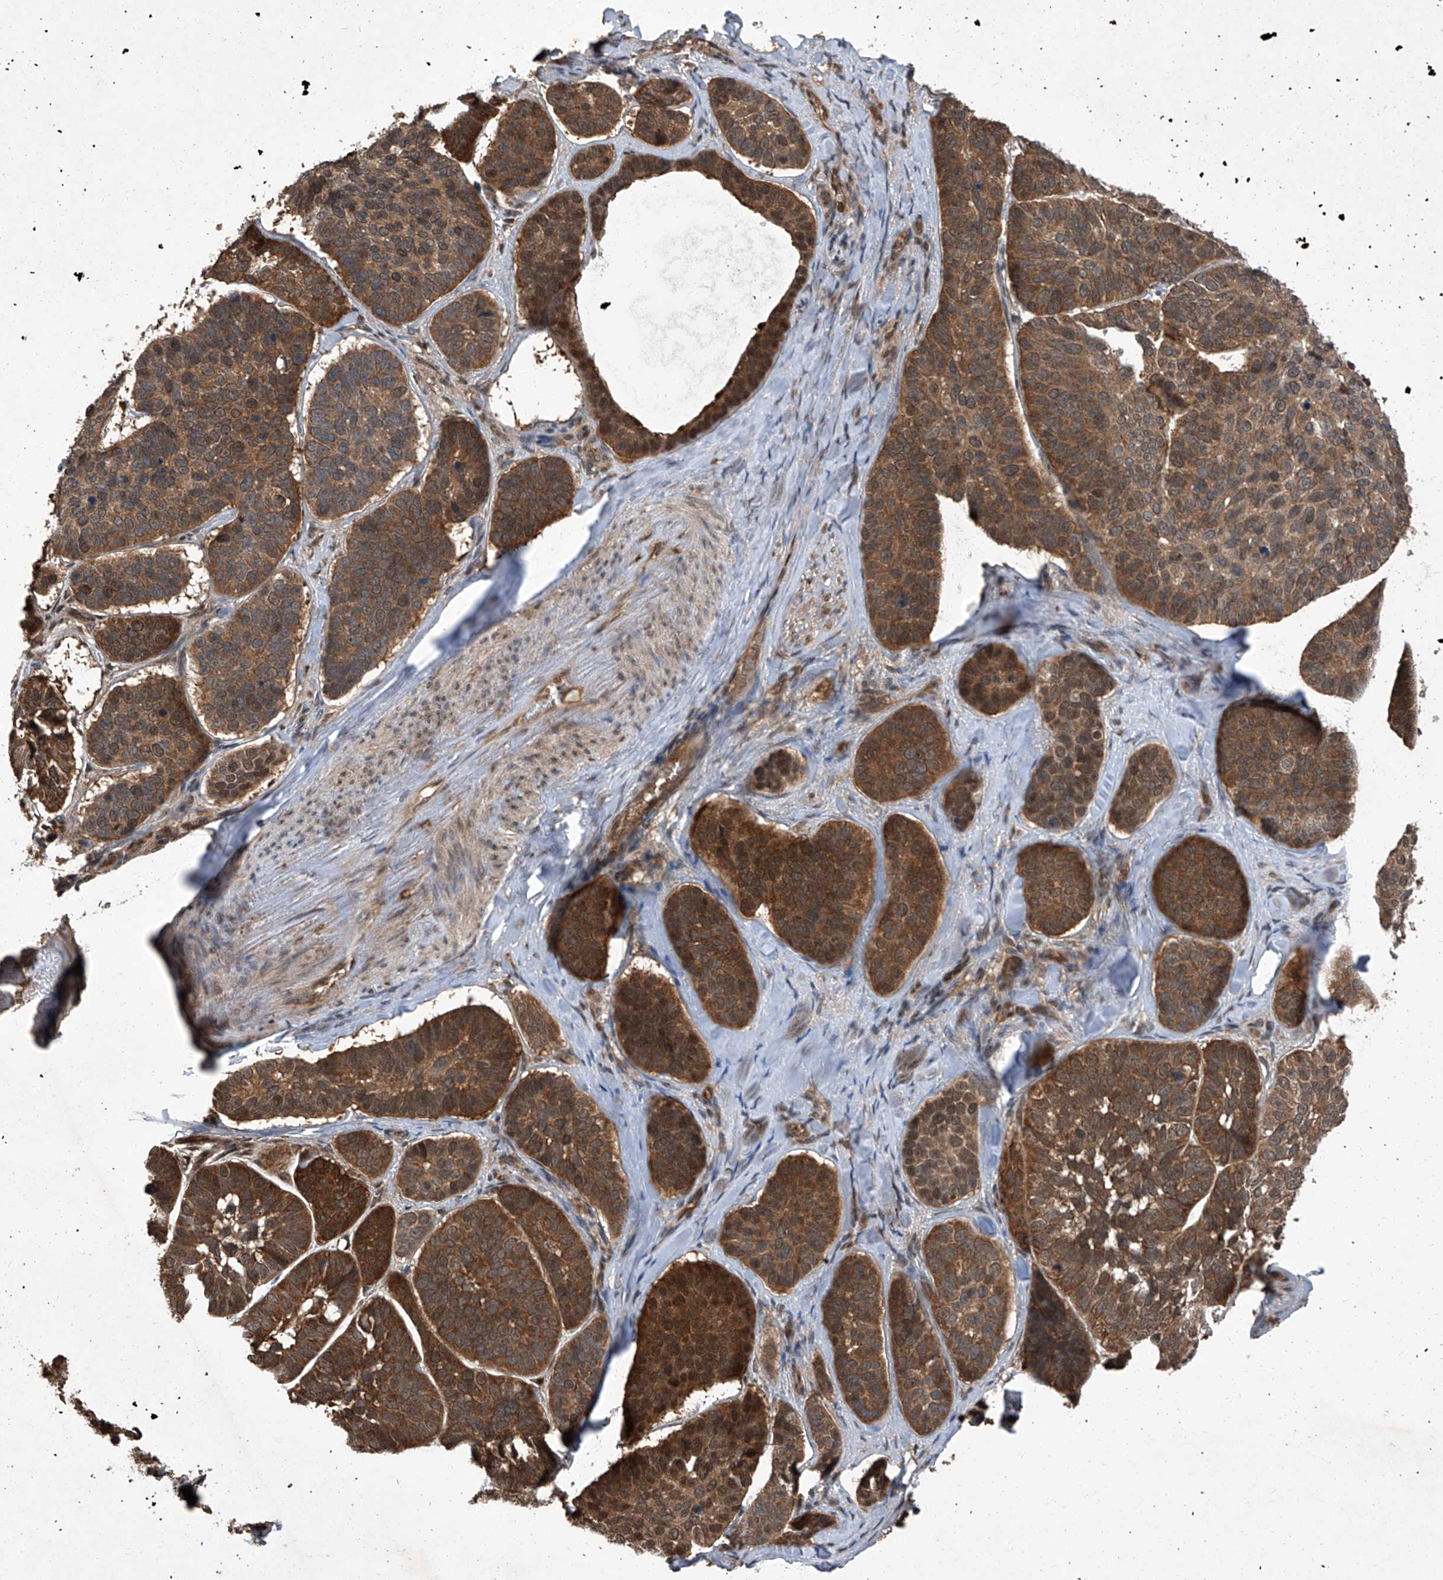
{"staining": {"intensity": "strong", "quantity": ">75%", "location": "cytoplasmic/membranous"}, "tissue": "skin cancer", "cell_type": "Tumor cells", "image_type": "cancer", "snomed": [{"axis": "morphology", "description": "Basal cell carcinoma"}, {"axis": "topography", "description": "Skin"}], "caption": "Tumor cells demonstrate high levels of strong cytoplasmic/membranous expression in about >75% of cells in skin cancer. (IHC, brightfield microscopy, high magnification).", "gene": "TSNAX", "patient": {"sex": "male", "age": 62}}